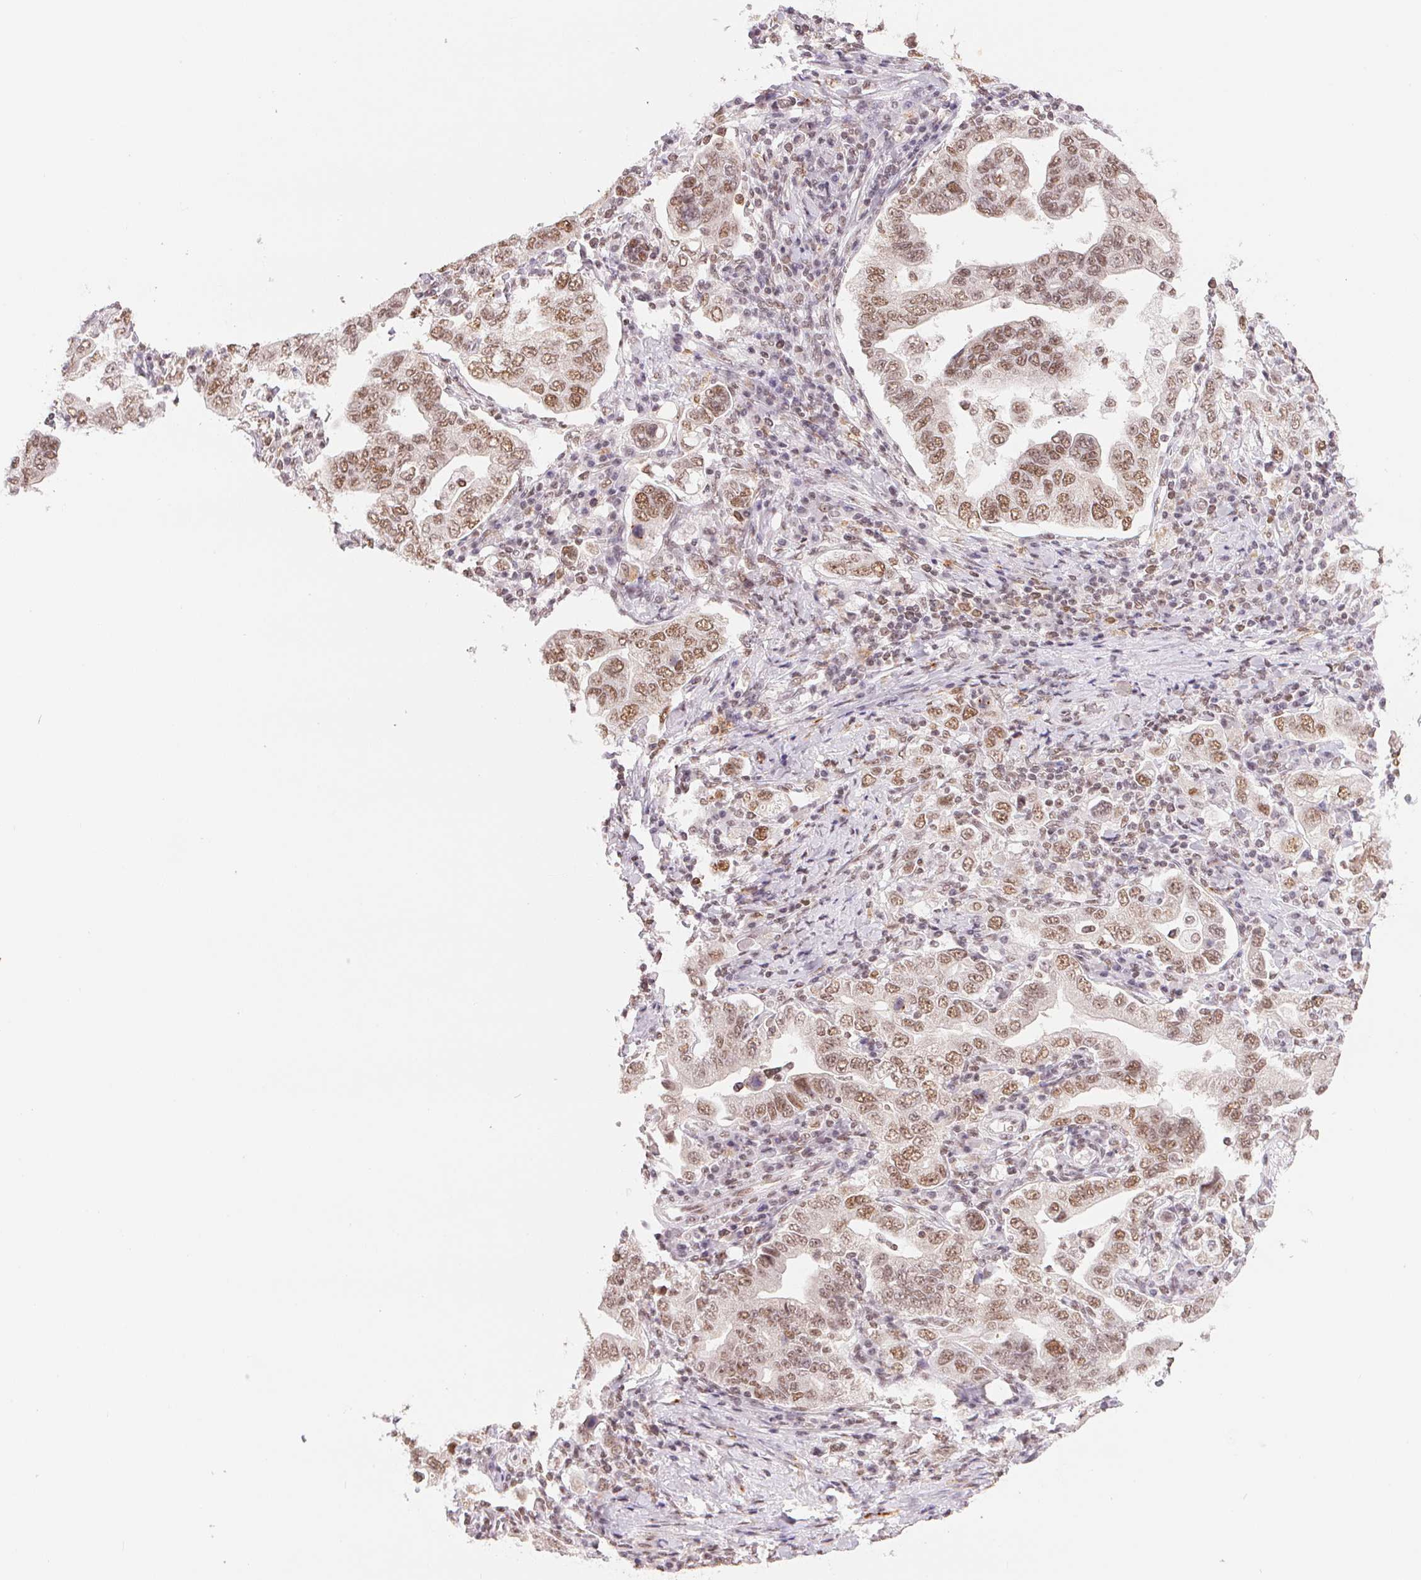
{"staining": {"intensity": "moderate", "quantity": ">75%", "location": "nuclear"}, "tissue": "stomach cancer", "cell_type": "Tumor cells", "image_type": "cancer", "snomed": [{"axis": "morphology", "description": "Adenocarcinoma, NOS"}, {"axis": "topography", "description": "Stomach, upper"}, {"axis": "topography", "description": "Stomach"}], "caption": "This is an image of immunohistochemistry staining of stomach cancer, which shows moderate staining in the nuclear of tumor cells.", "gene": "NFE2L1", "patient": {"sex": "male", "age": 62}}